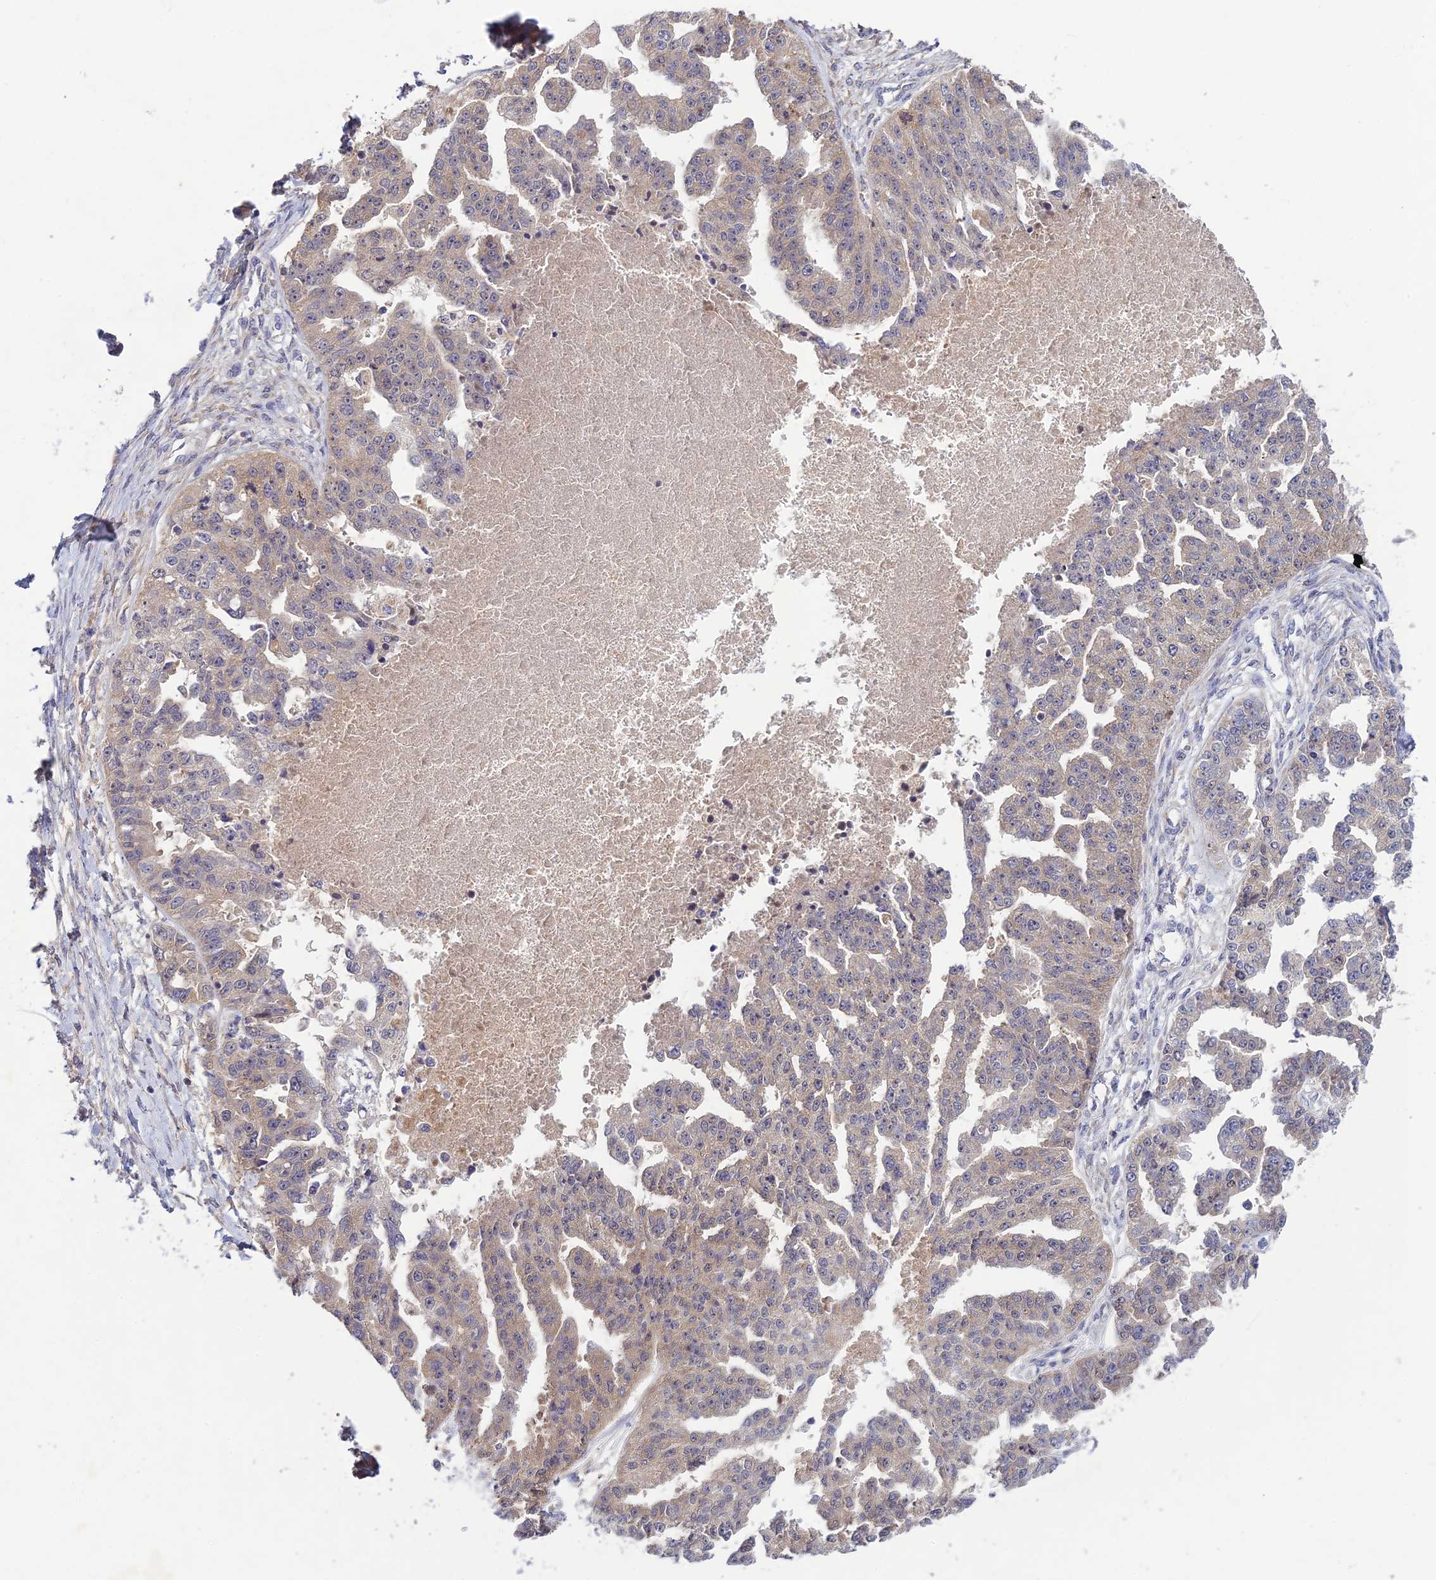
{"staining": {"intensity": "weak", "quantity": ">75%", "location": "cytoplasmic/membranous"}, "tissue": "ovarian cancer", "cell_type": "Tumor cells", "image_type": "cancer", "snomed": [{"axis": "morphology", "description": "Cystadenocarcinoma, serous, NOS"}, {"axis": "topography", "description": "Ovary"}], "caption": "Ovarian cancer was stained to show a protein in brown. There is low levels of weak cytoplasmic/membranous expression in approximately >75% of tumor cells.", "gene": "CHST5", "patient": {"sex": "female", "age": 58}}